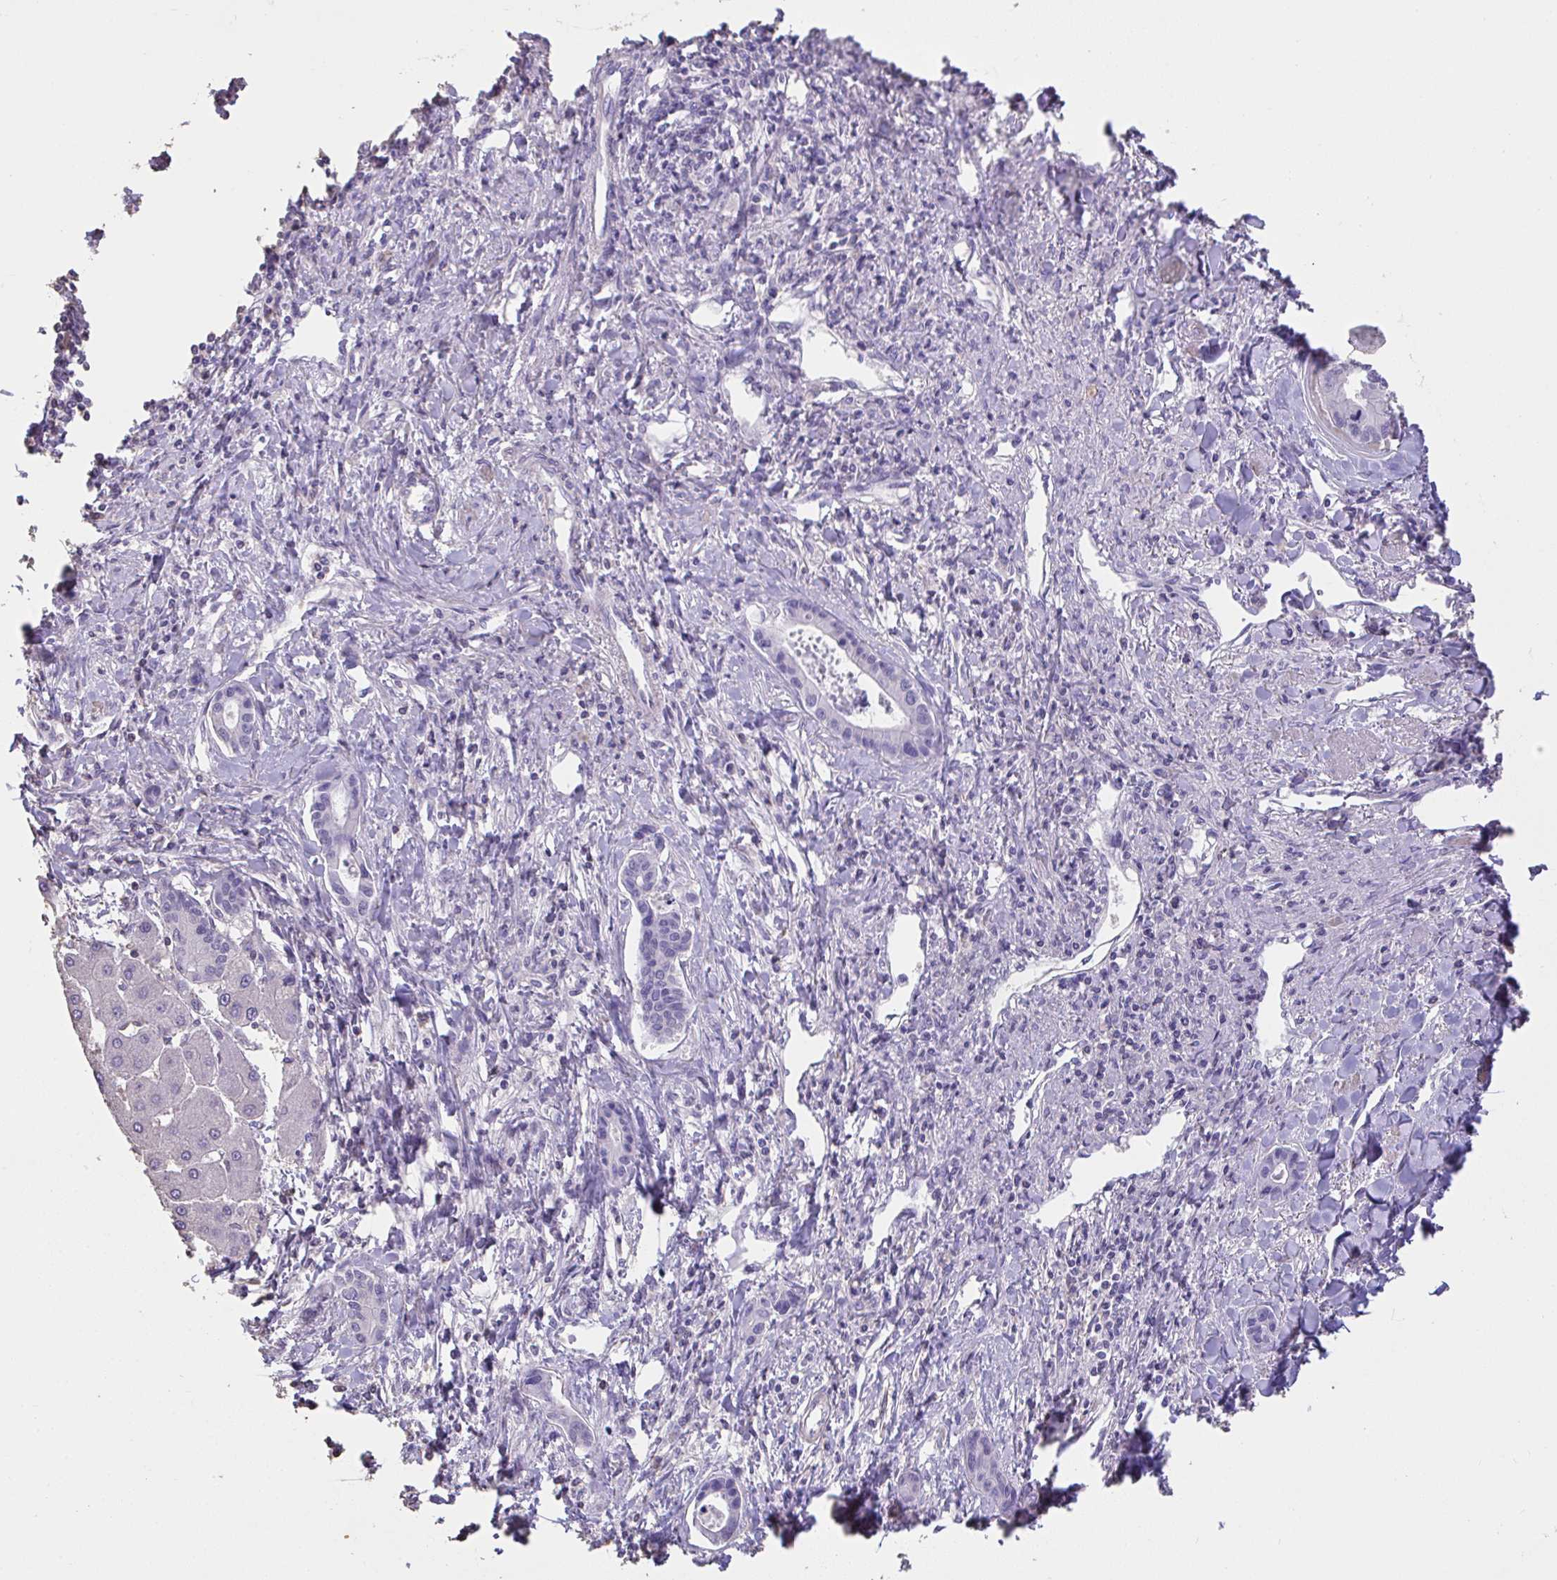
{"staining": {"intensity": "negative", "quantity": "none", "location": "none"}, "tissue": "liver cancer", "cell_type": "Tumor cells", "image_type": "cancer", "snomed": [{"axis": "morphology", "description": "Cholangiocarcinoma"}, {"axis": "topography", "description": "Liver"}], "caption": "High magnification brightfield microscopy of cholangiocarcinoma (liver) stained with DAB (3,3'-diaminobenzidine) (brown) and counterstained with hematoxylin (blue): tumor cells show no significant expression. Brightfield microscopy of immunohistochemistry (IHC) stained with DAB (3,3'-diaminobenzidine) (brown) and hematoxylin (blue), captured at high magnification.", "gene": "IL23R", "patient": {"sex": "male", "age": 66}}